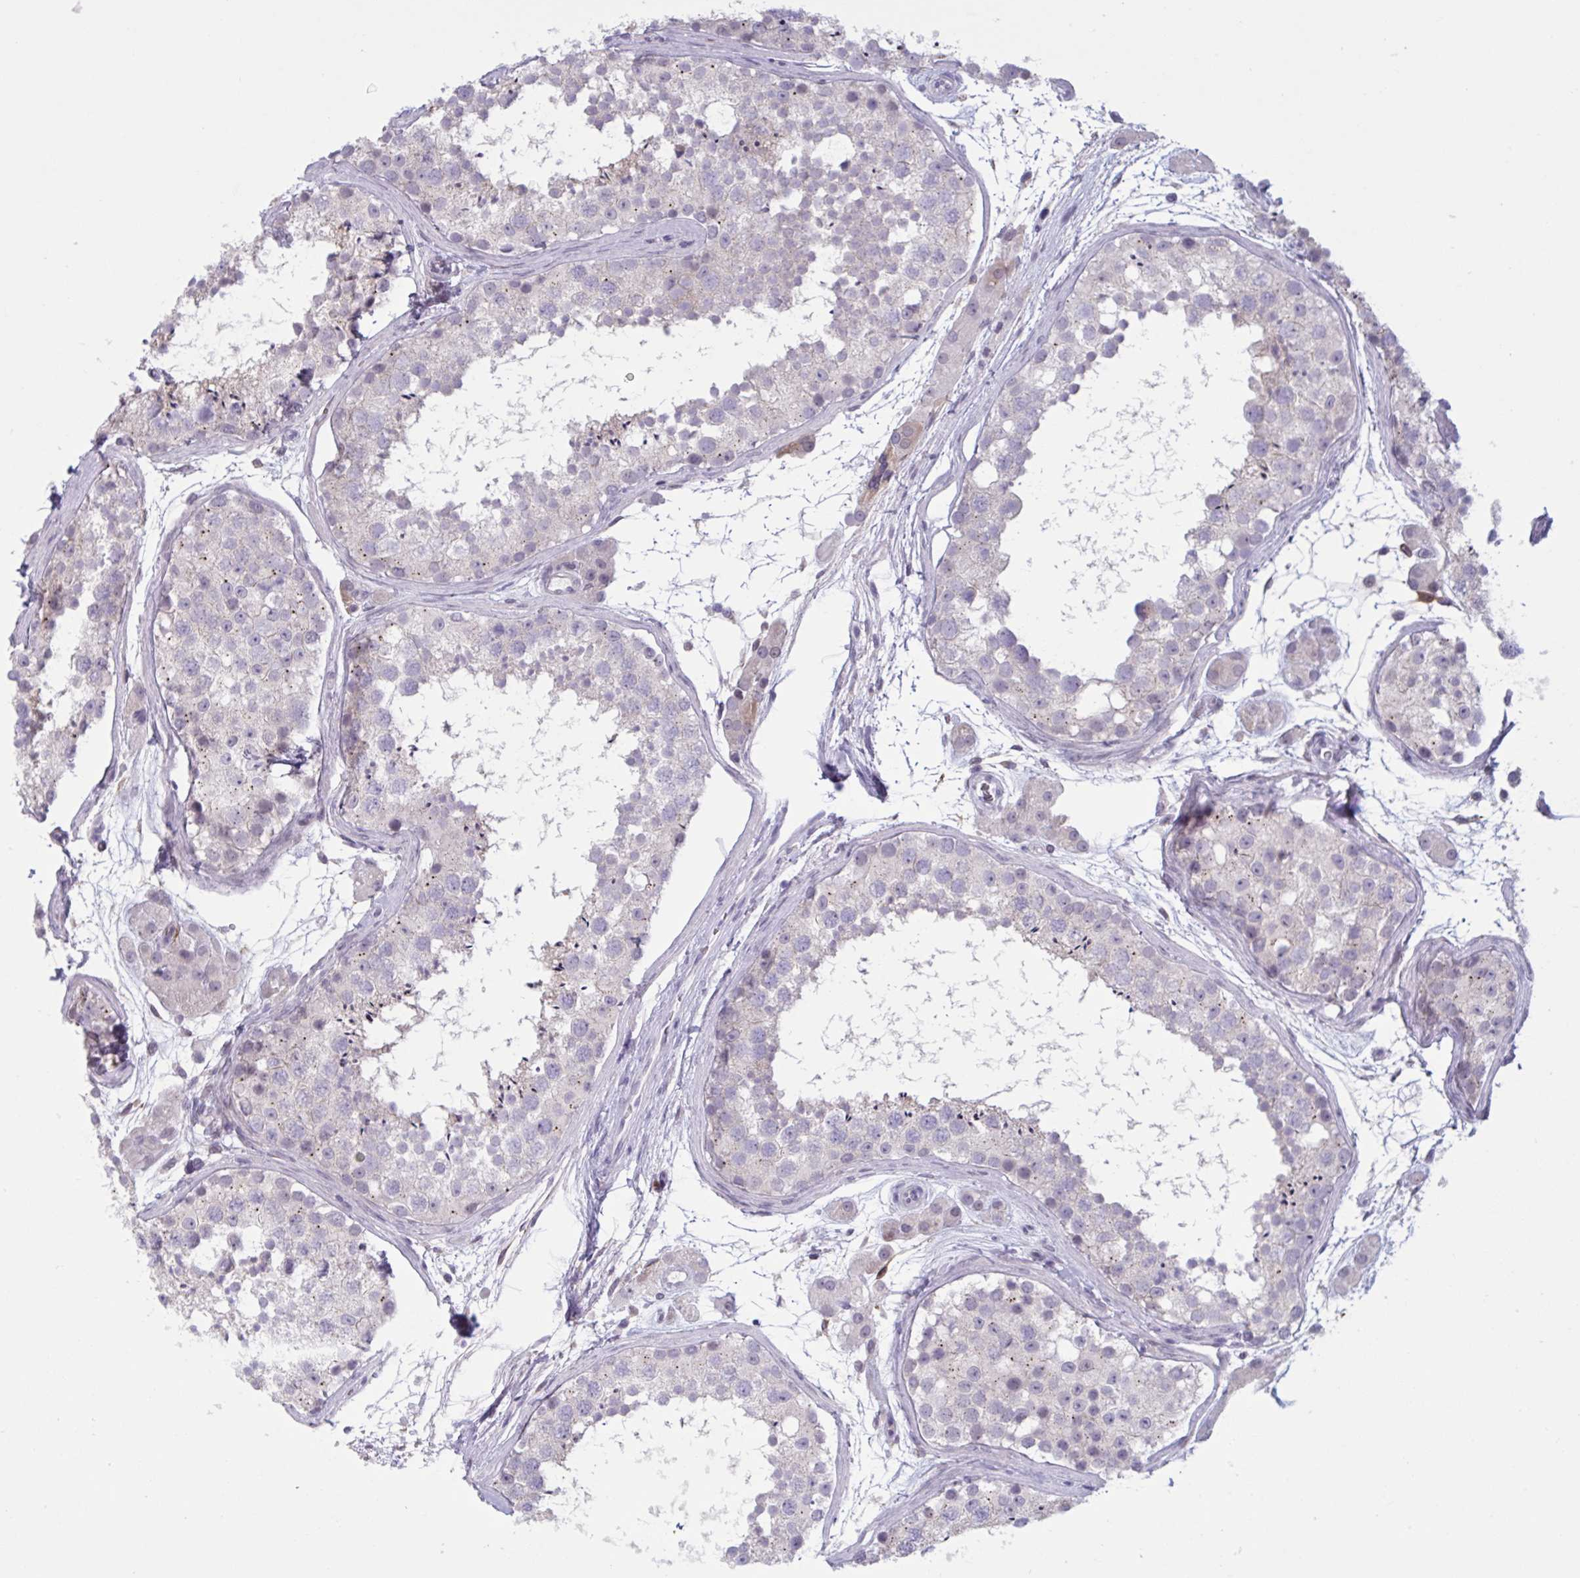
{"staining": {"intensity": "weak", "quantity": "<25%", "location": "cytoplasmic/membranous"}, "tissue": "testis", "cell_type": "Cells in seminiferous ducts", "image_type": "normal", "snomed": [{"axis": "morphology", "description": "Normal tissue, NOS"}, {"axis": "topography", "description": "Testis"}], "caption": "The immunohistochemistry (IHC) photomicrograph has no significant expression in cells in seminiferous ducts of testis. (DAB immunohistochemistry (IHC) with hematoxylin counter stain).", "gene": "HSD11B2", "patient": {"sex": "male", "age": 41}}